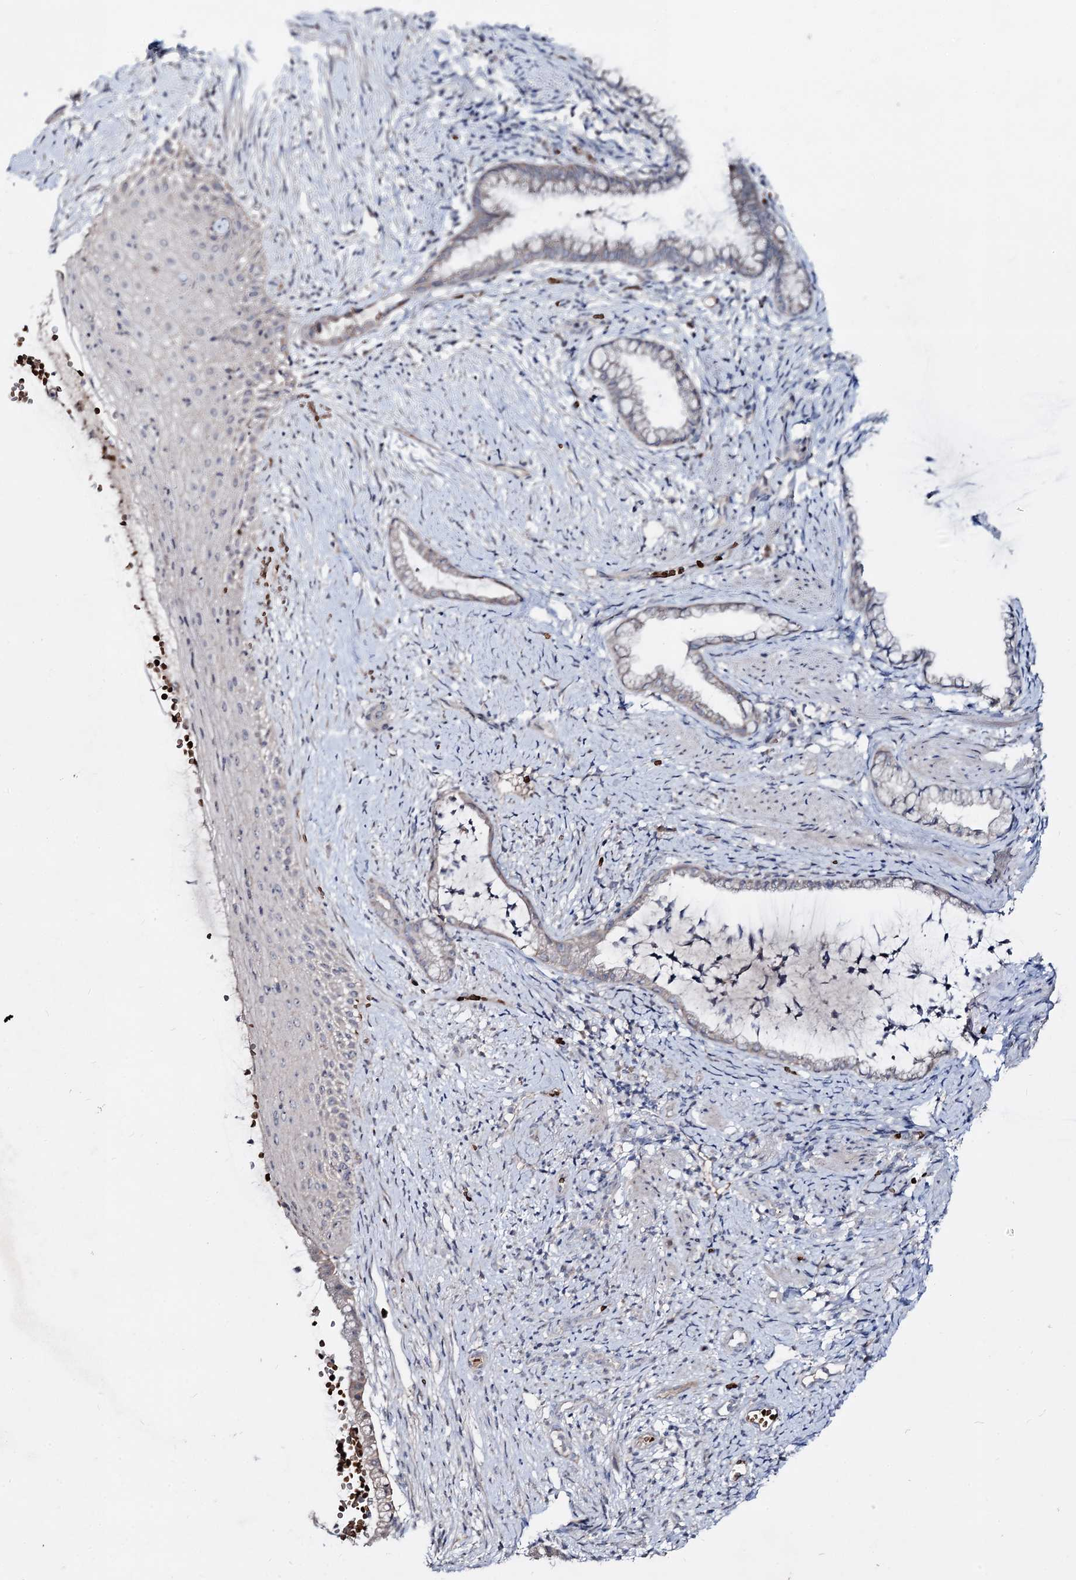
{"staining": {"intensity": "weak", "quantity": "<25%", "location": "cytoplasmic/membranous"}, "tissue": "cervix", "cell_type": "Glandular cells", "image_type": "normal", "snomed": [{"axis": "morphology", "description": "Normal tissue, NOS"}, {"axis": "topography", "description": "Cervix"}], "caption": "A high-resolution image shows immunohistochemistry (IHC) staining of normal cervix, which displays no significant positivity in glandular cells.", "gene": "RNF6", "patient": {"sex": "female", "age": 36}}